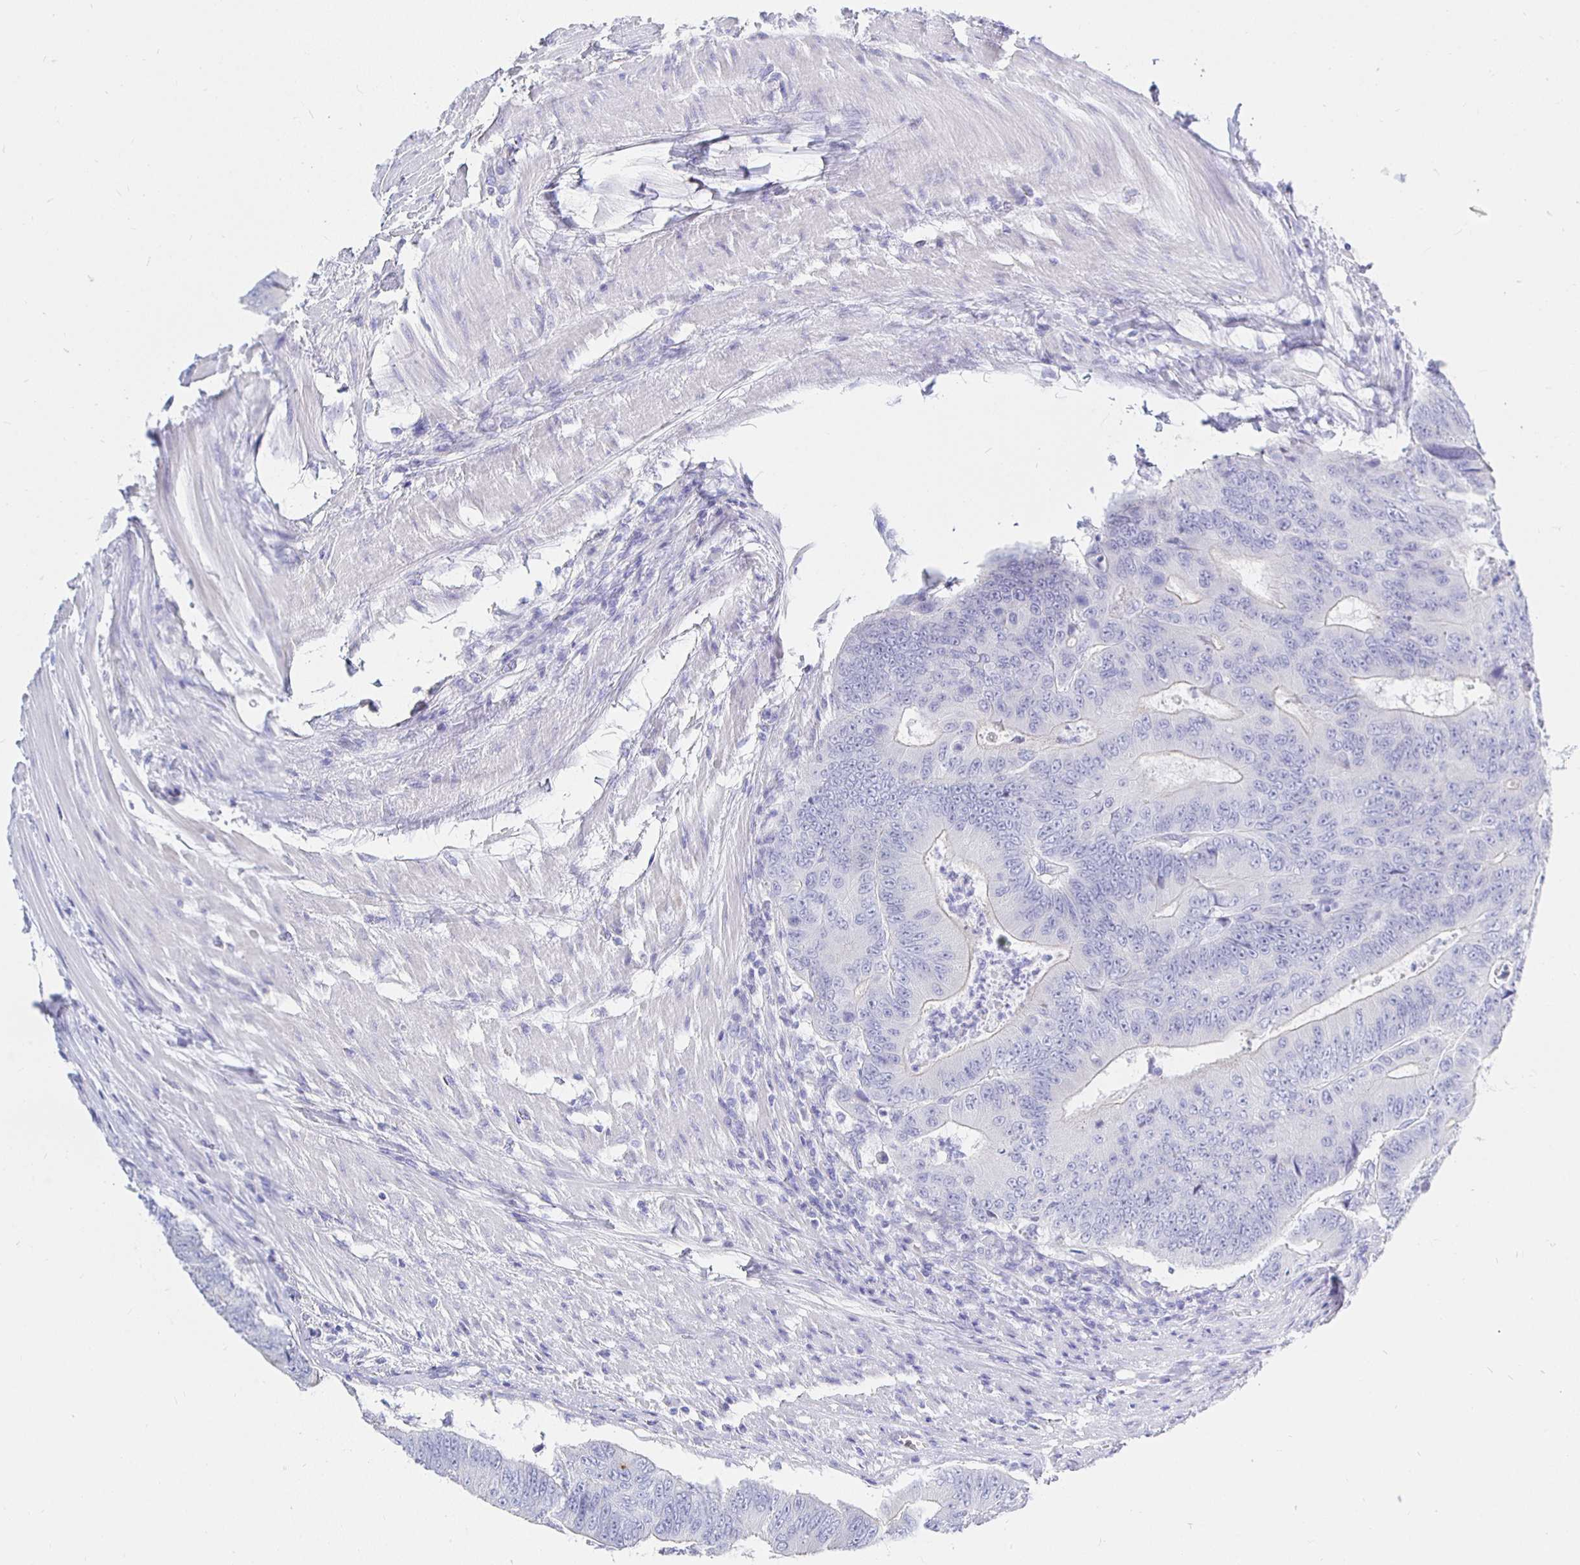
{"staining": {"intensity": "negative", "quantity": "none", "location": "none"}, "tissue": "colorectal cancer", "cell_type": "Tumor cells", "image_type": "cancer", "snomed": [{"axis": "morphology", "description": "Adenocarcinoma, NOS"}, {"axis": "topography", "description": "Colon"}], "caption": "High power microscopy micrograph of an immunohistochemistry histopathology image of colorectal cancer (adenocarcinoma), revealing no significant expression in tumor cells.", "gene": "UMOD", "patient": {"sex": "female", "age": 48}}